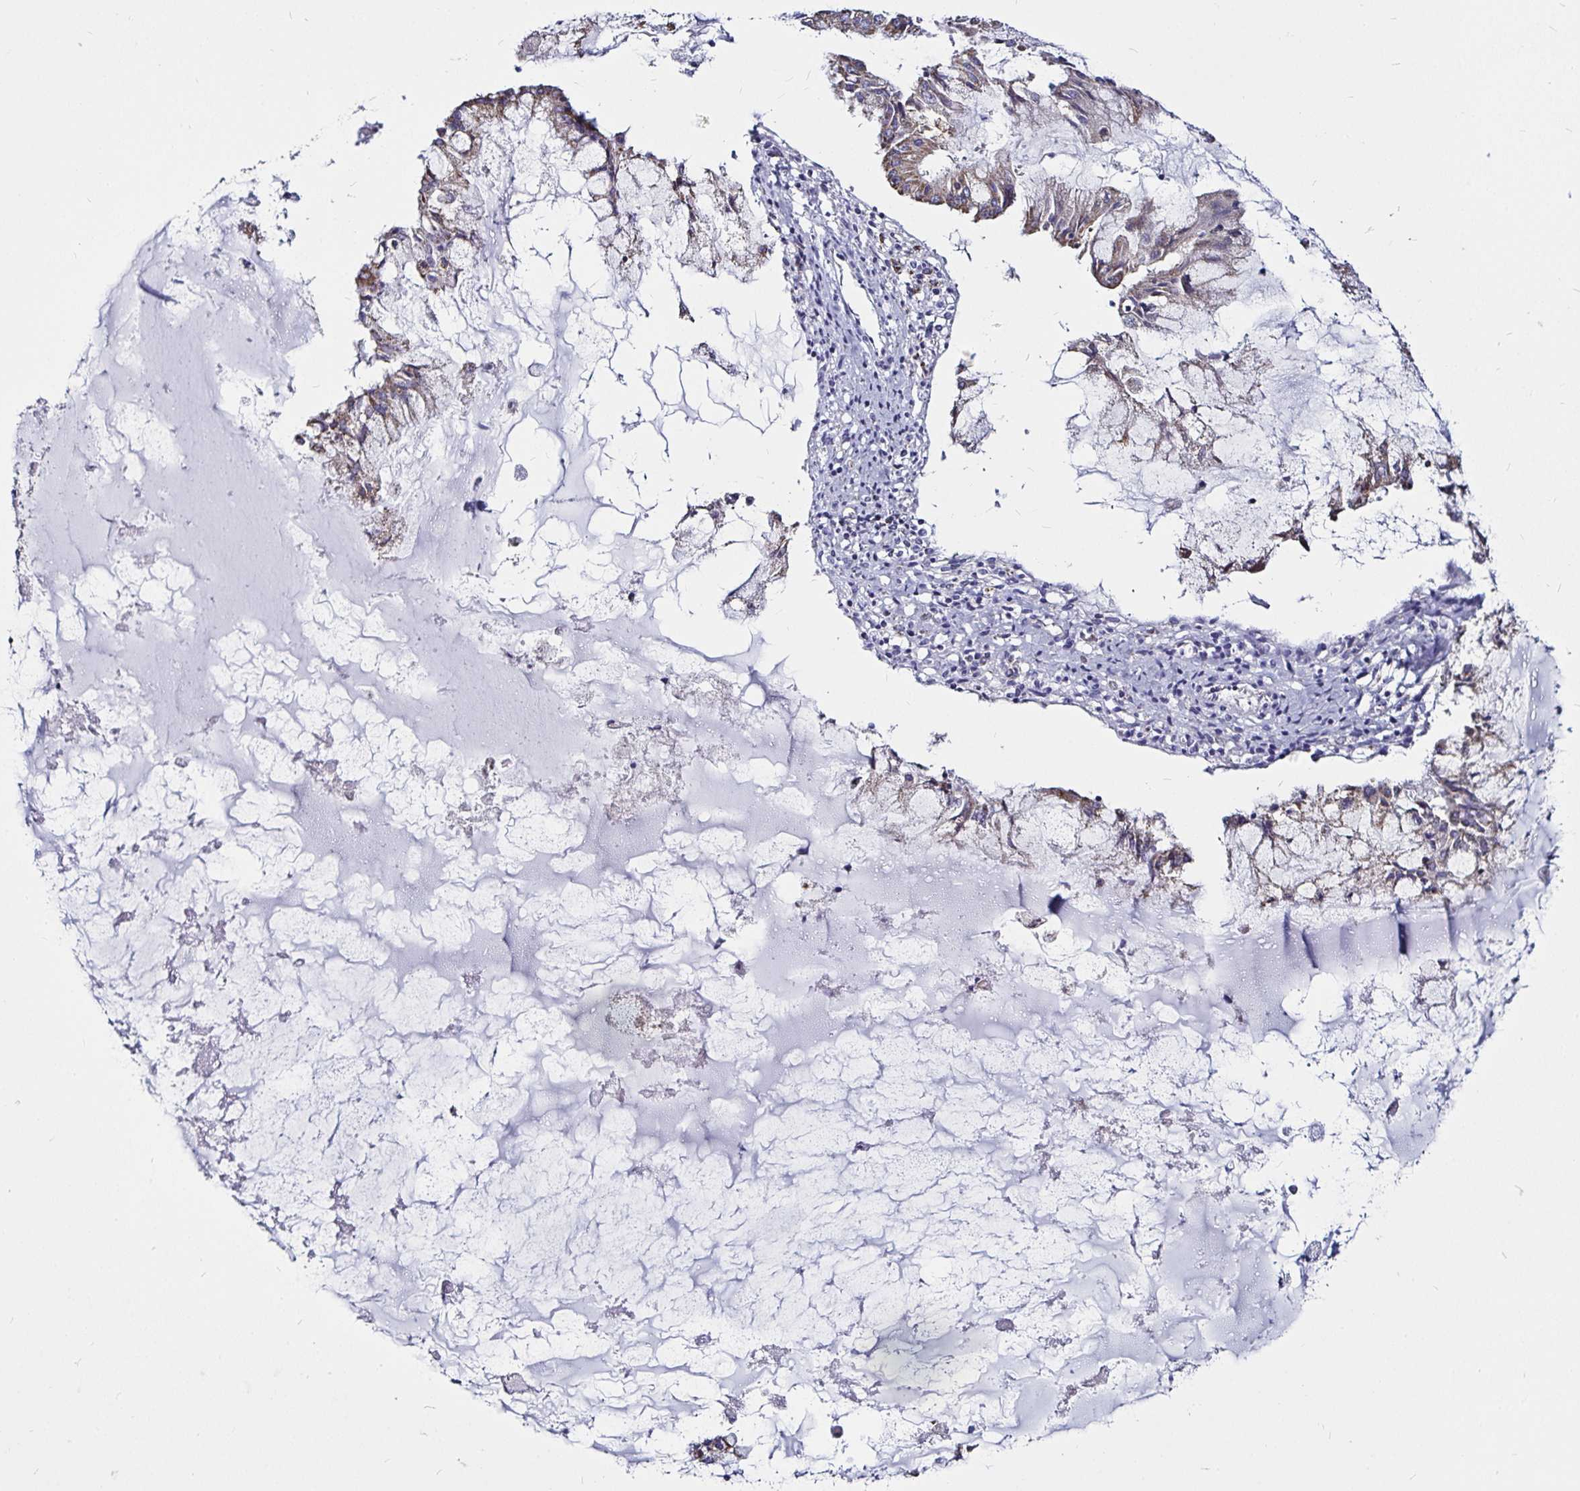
{"staining": {"intensity": "weak", "quantity": "25%-75%", "location": "cytoplasmic/membranous"}, "tissue": "ovarian cancer", "cell_type": "Tumor cells", "image_type": "cancer", "snomed": [{"axis": "morphology", "description": "Cystadenocarcinoma, mucinous, NOS"}, {"axis": "topography", "description": "Ovary"}], "caption": "The micrograph exhibits staining of ovarian mucinous cystadenocarcinoma, revealing weak cytoplasmic/membranous protein expression (brown color) within tumor cells.", "gene": "PGAM2", "patient": {"sex": "female", "age": 34}}